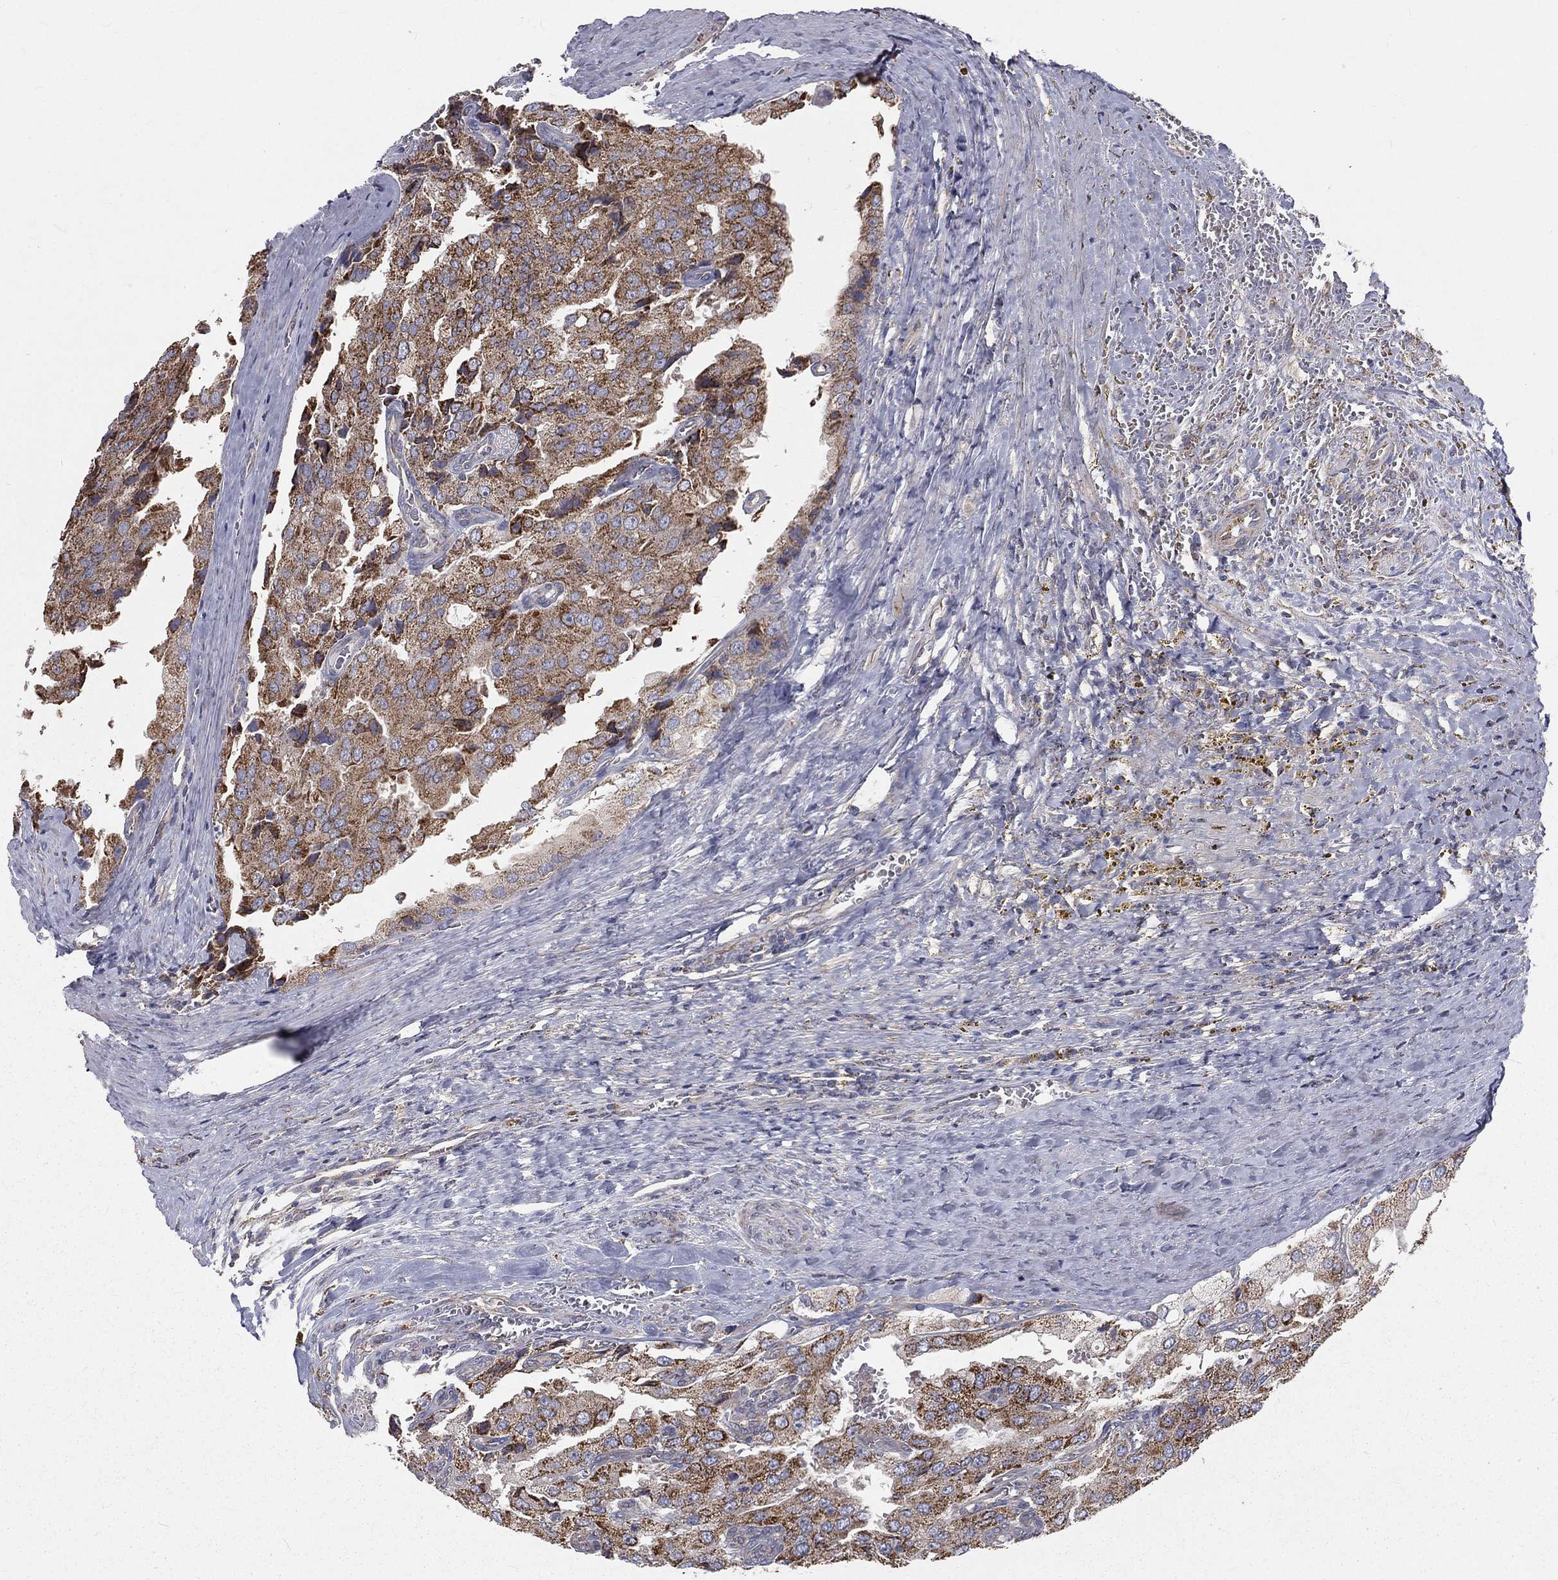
{"staining": {"intensity": "moderate", "quantity": ">75%", "location": "cytoplasmic/membranous"}, "tissue": "prostate cancer", "cell_type": "Tumor cells", "image_type": "cancer", "snomed": [{"axis": "morphology", "description": "Adenocarcinoma, NOS"}, {"axis": "topography", "description": "Prostate and seminal vesicle, NOS"}, {"axis": "topography", "description": "Prostate"}], "caption": "IHC histopathology image of prostate cancer stained for a protein (brown), which reveals medium levels of moderate cytoplasmic/membranous expression in about >75% of tumor cells.", "gene": "HADH", "patient": {"sex": "male", "age": 67}}